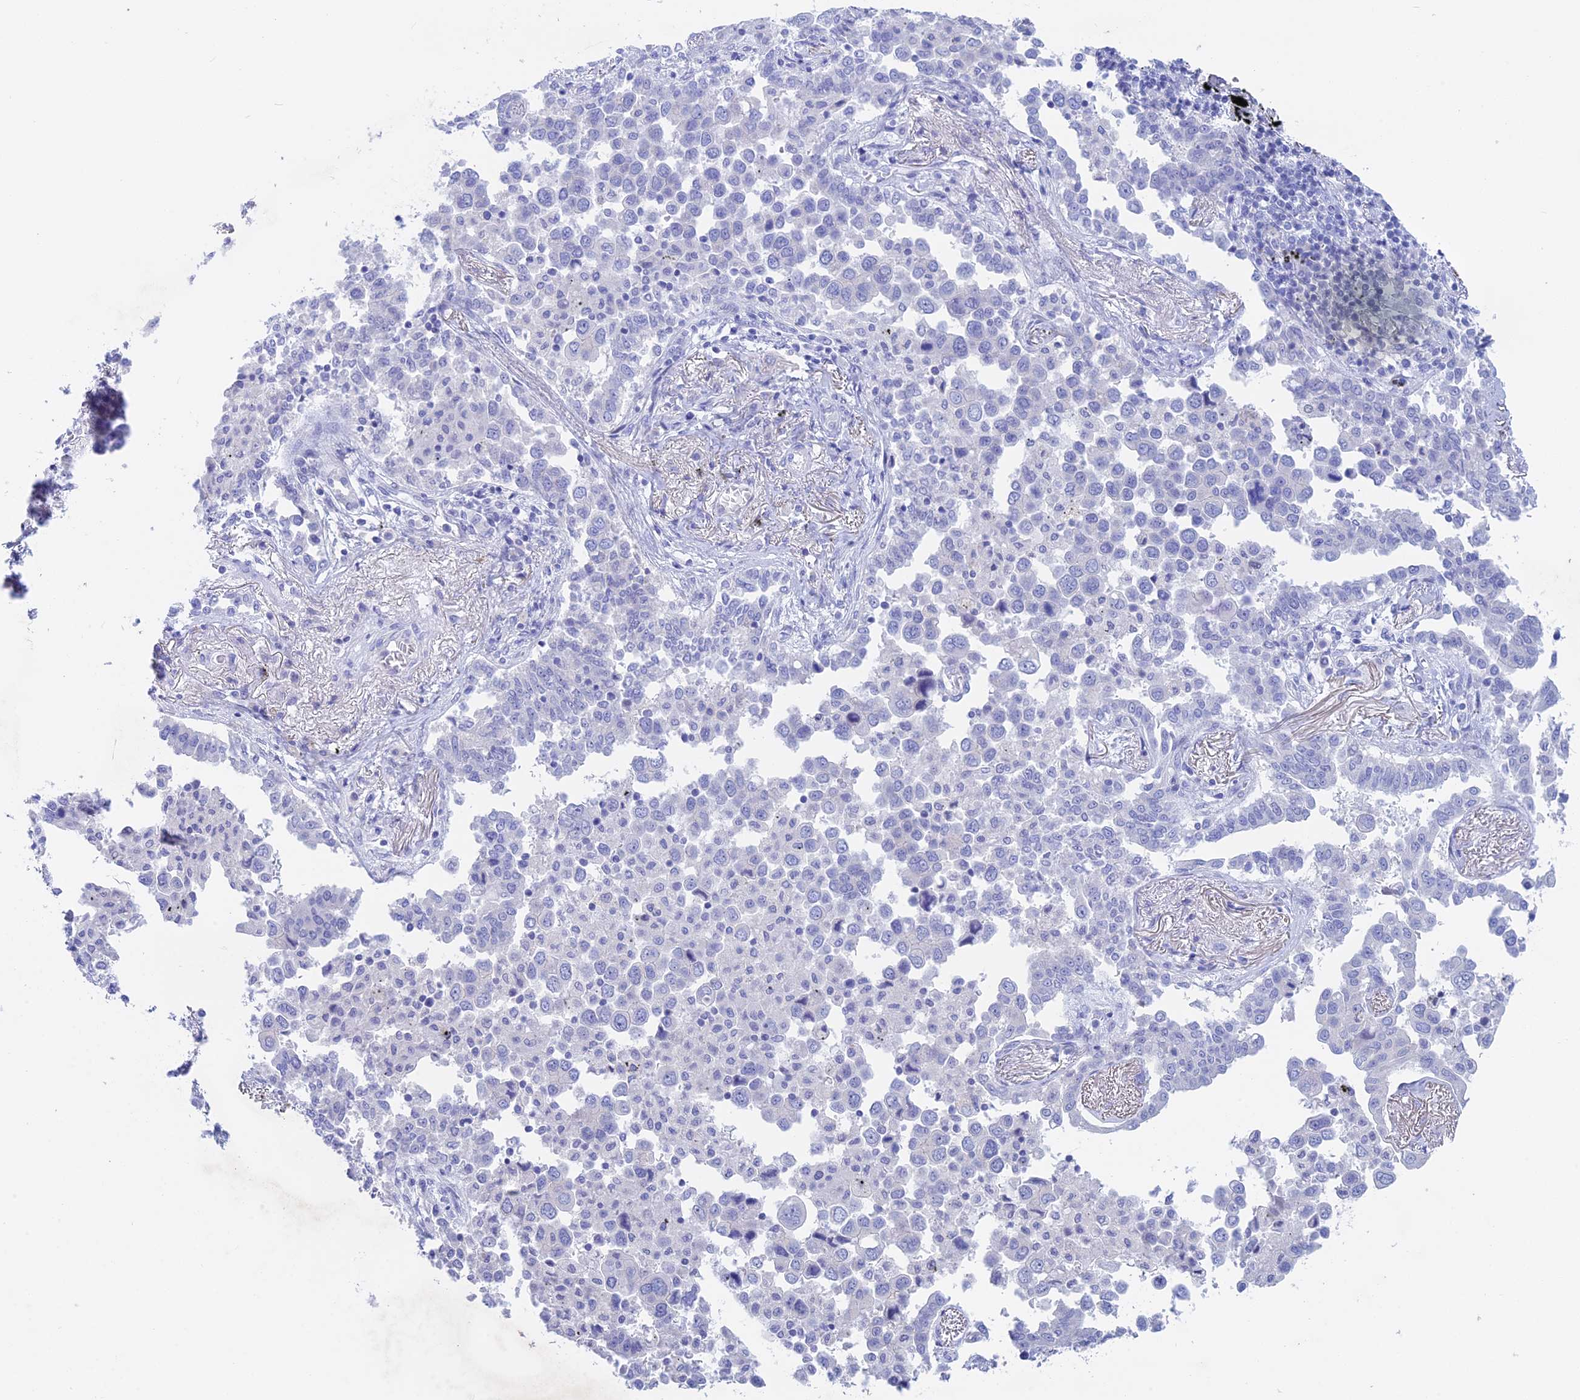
{"staining": {"intensity": "negative", "quantity": "none", "location": "none"}, "tissue": "lung cancer", "cell_type": "Tumor cells", "image_type": "cancer", "snomed": [{"axis": "morphology", "description": "Adenocarcinoma, NOS"}, {"axis": "topography", "description": "Lung"}], "caption": "Protein analysis of lung adenocarcinoma displays no significant expression in tumor cells.", "gene": "BTBD19", "patient": {"sex": "male", "age": 67}}